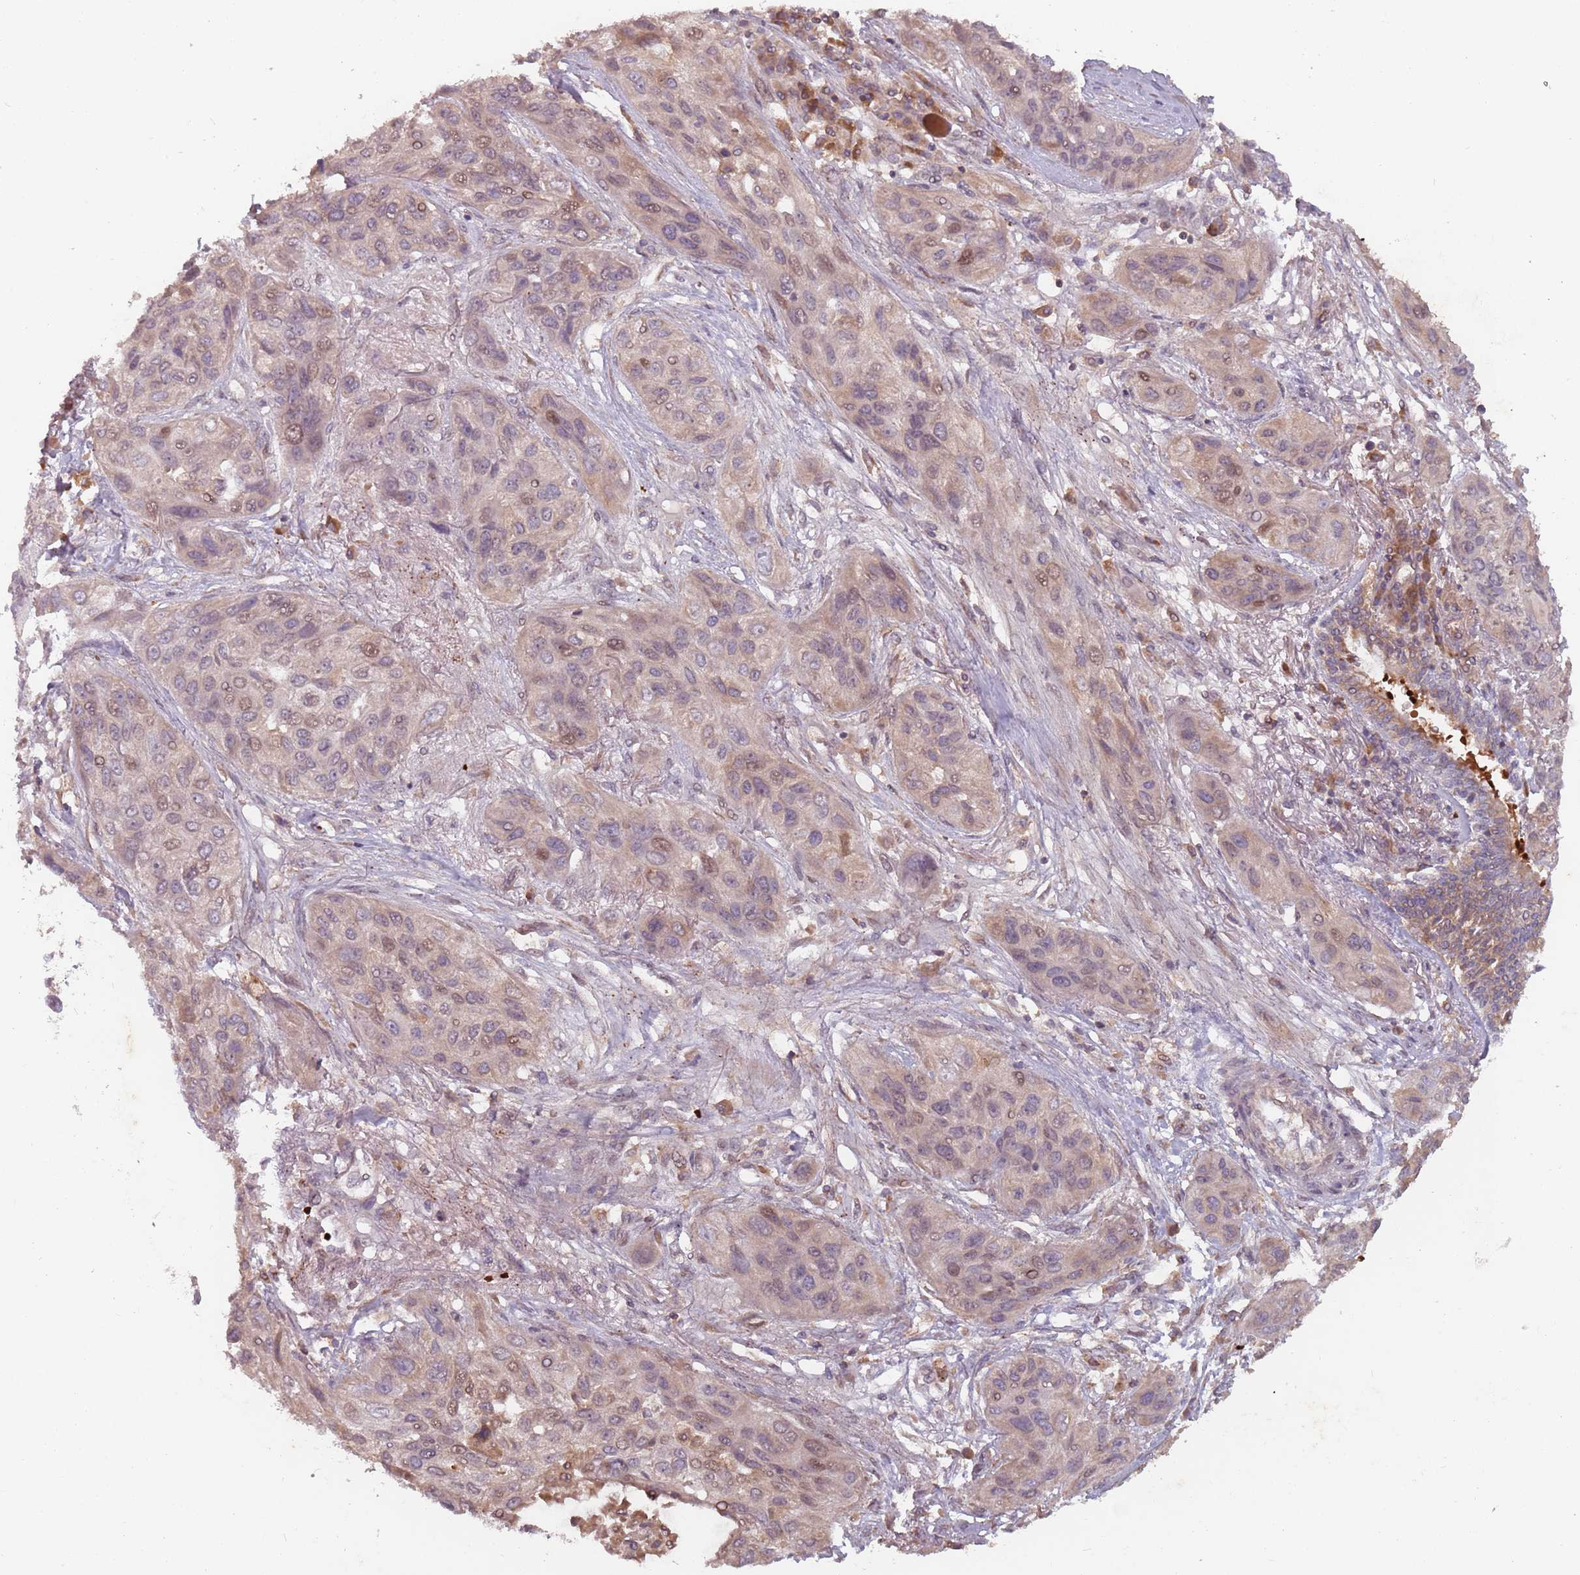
{"staining": {"intensity": "moderate", "quantity": "25%-75%", "location": "cytoplasmic/membranous,nuclear"}, "tissue": "lung cancer", "cell_type": "Tumor cells", "image_type": "cancer", "snomed": [{"axis": "morphology", "description": "Squamous cell carcinoma, NOS"}, {"axis": "topography", "description": "Lung"}], "caption": "Protein staining by immunohistochemistry reveals moderate cytoplasmic/membranous and nuclear expression in approximately 25%-75% of tumor cells in squamous cell carcinoma (lung).", "gene": "GPR180", "patient": {"sex": "female", "age": 70}}